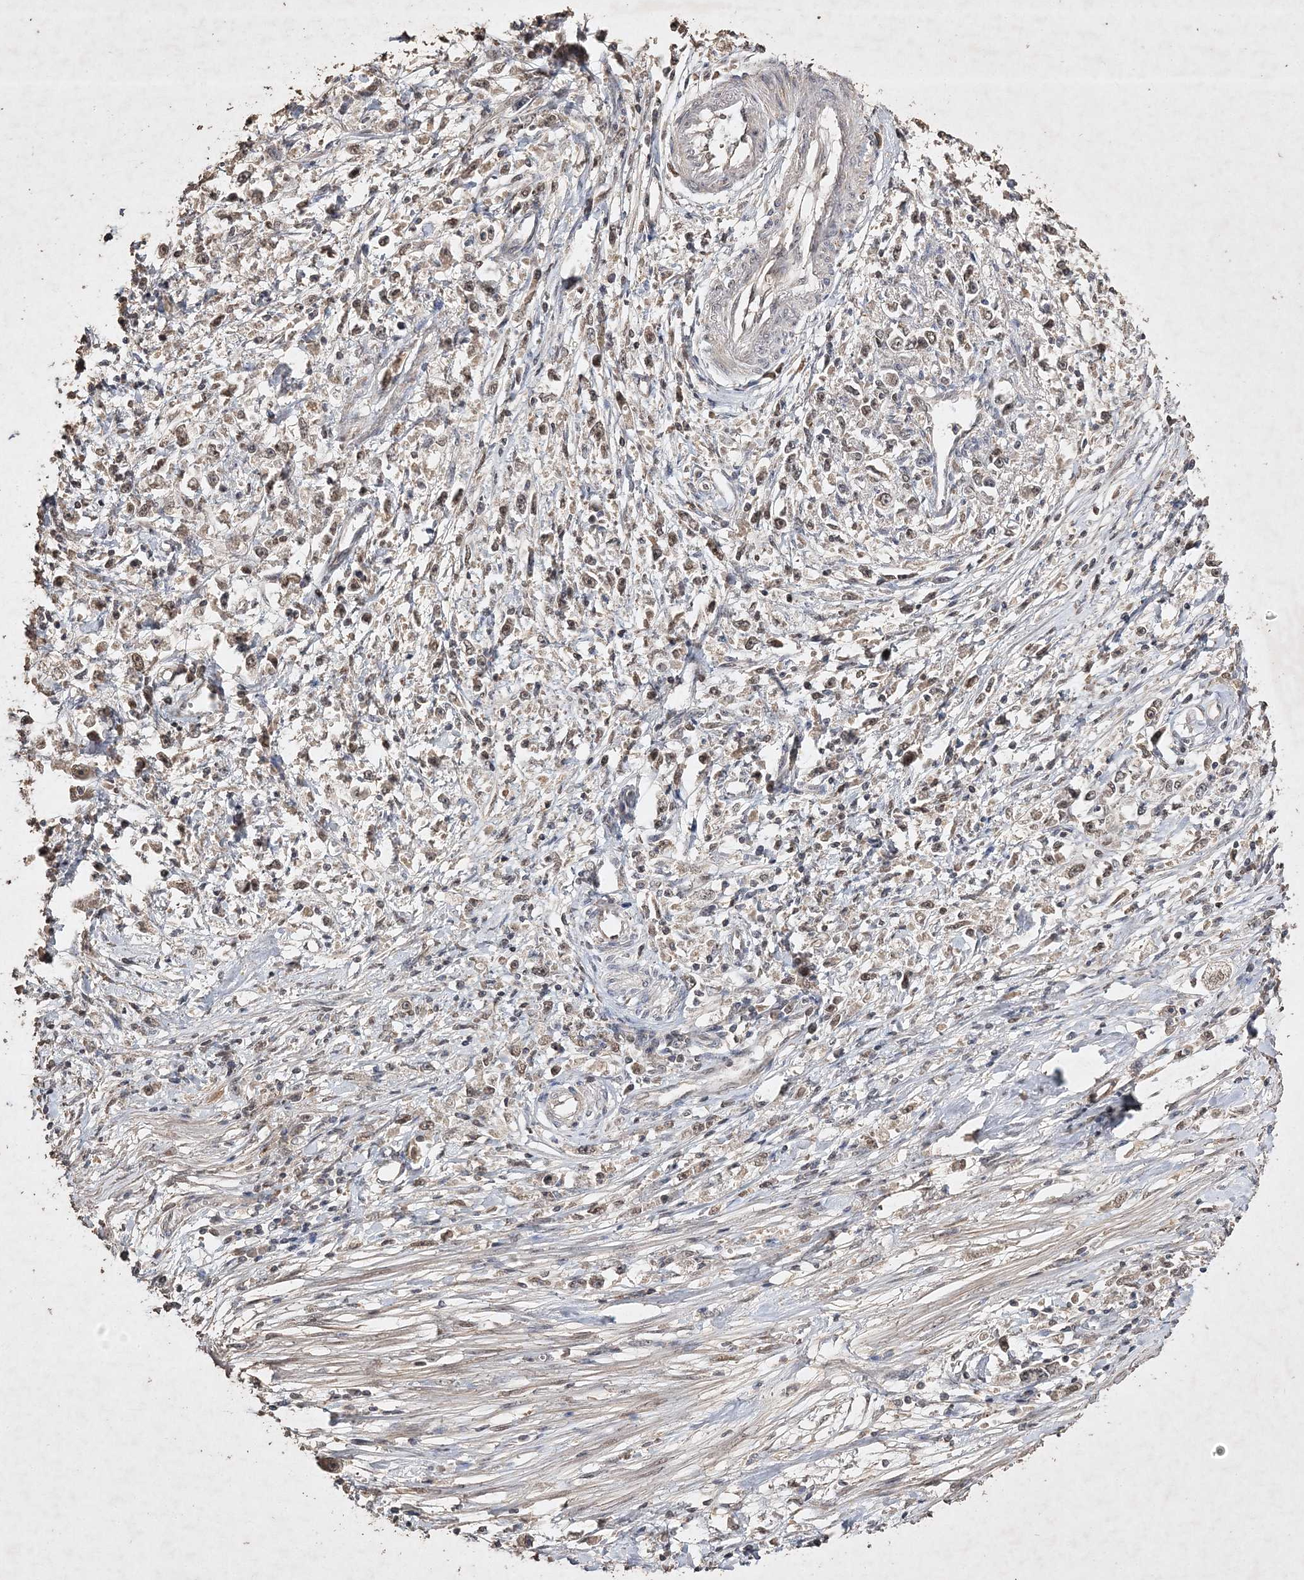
{"staining": {"intensity": "weak", "quantity": ">75%", "location": "nuclear"}, "tissue": "stomach cancer", "cell_type": "Tumor cells", "image_type": "cancer", "snomed": [{"axis": "morphology", "description": "Adenocarcinoma, NOS"}, {"axis": "topography", "description": "Stomach"}], "caption": "This is an image of immunohistochemistry (IHC) staining of stomach adenocarcinoma, which shows weak staining in the nuclear of tumor cells.", "gene": "C3orf38", "patient": {"sex": "female", "age": 59}}